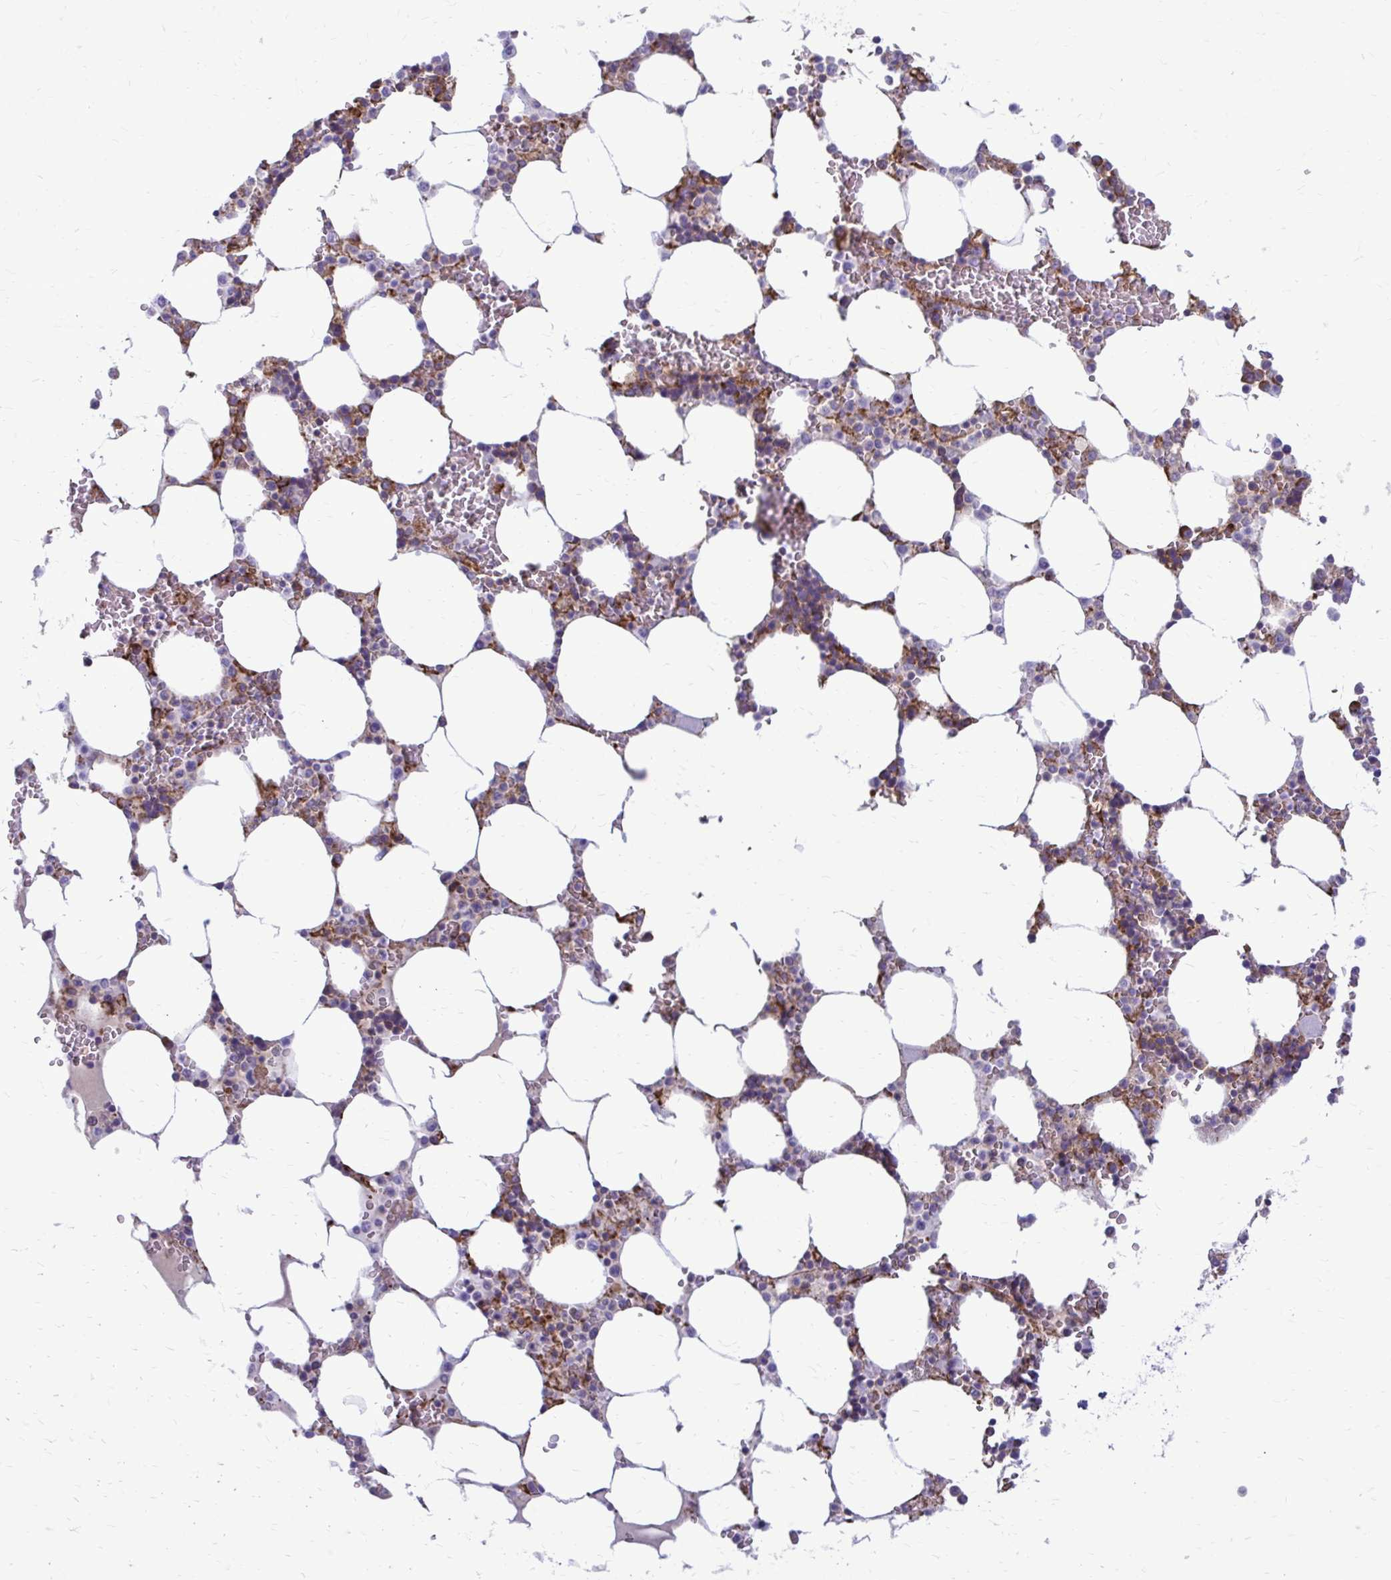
{"staining": {"intensity": "moderate", "quantity": "25%-75%", "location": "cytoplasmic/membranous"}, "tissue": "bone marrow", "cell_type": "Hematopoietic cells", "image_type": "normal", "snomed": [{"axis": "morphology", "description": "Normal tissue, NOS"}, {"axis": "topography", "description": "Bone marrow"}], "caption": "Hematopoietic cells show moderate cytoplasmic/membranous expression in about 25%-75% of cells in unremarkable bone marrow.", "gene": "CLTA", "patient": {"sex": "male", "age": 64}}